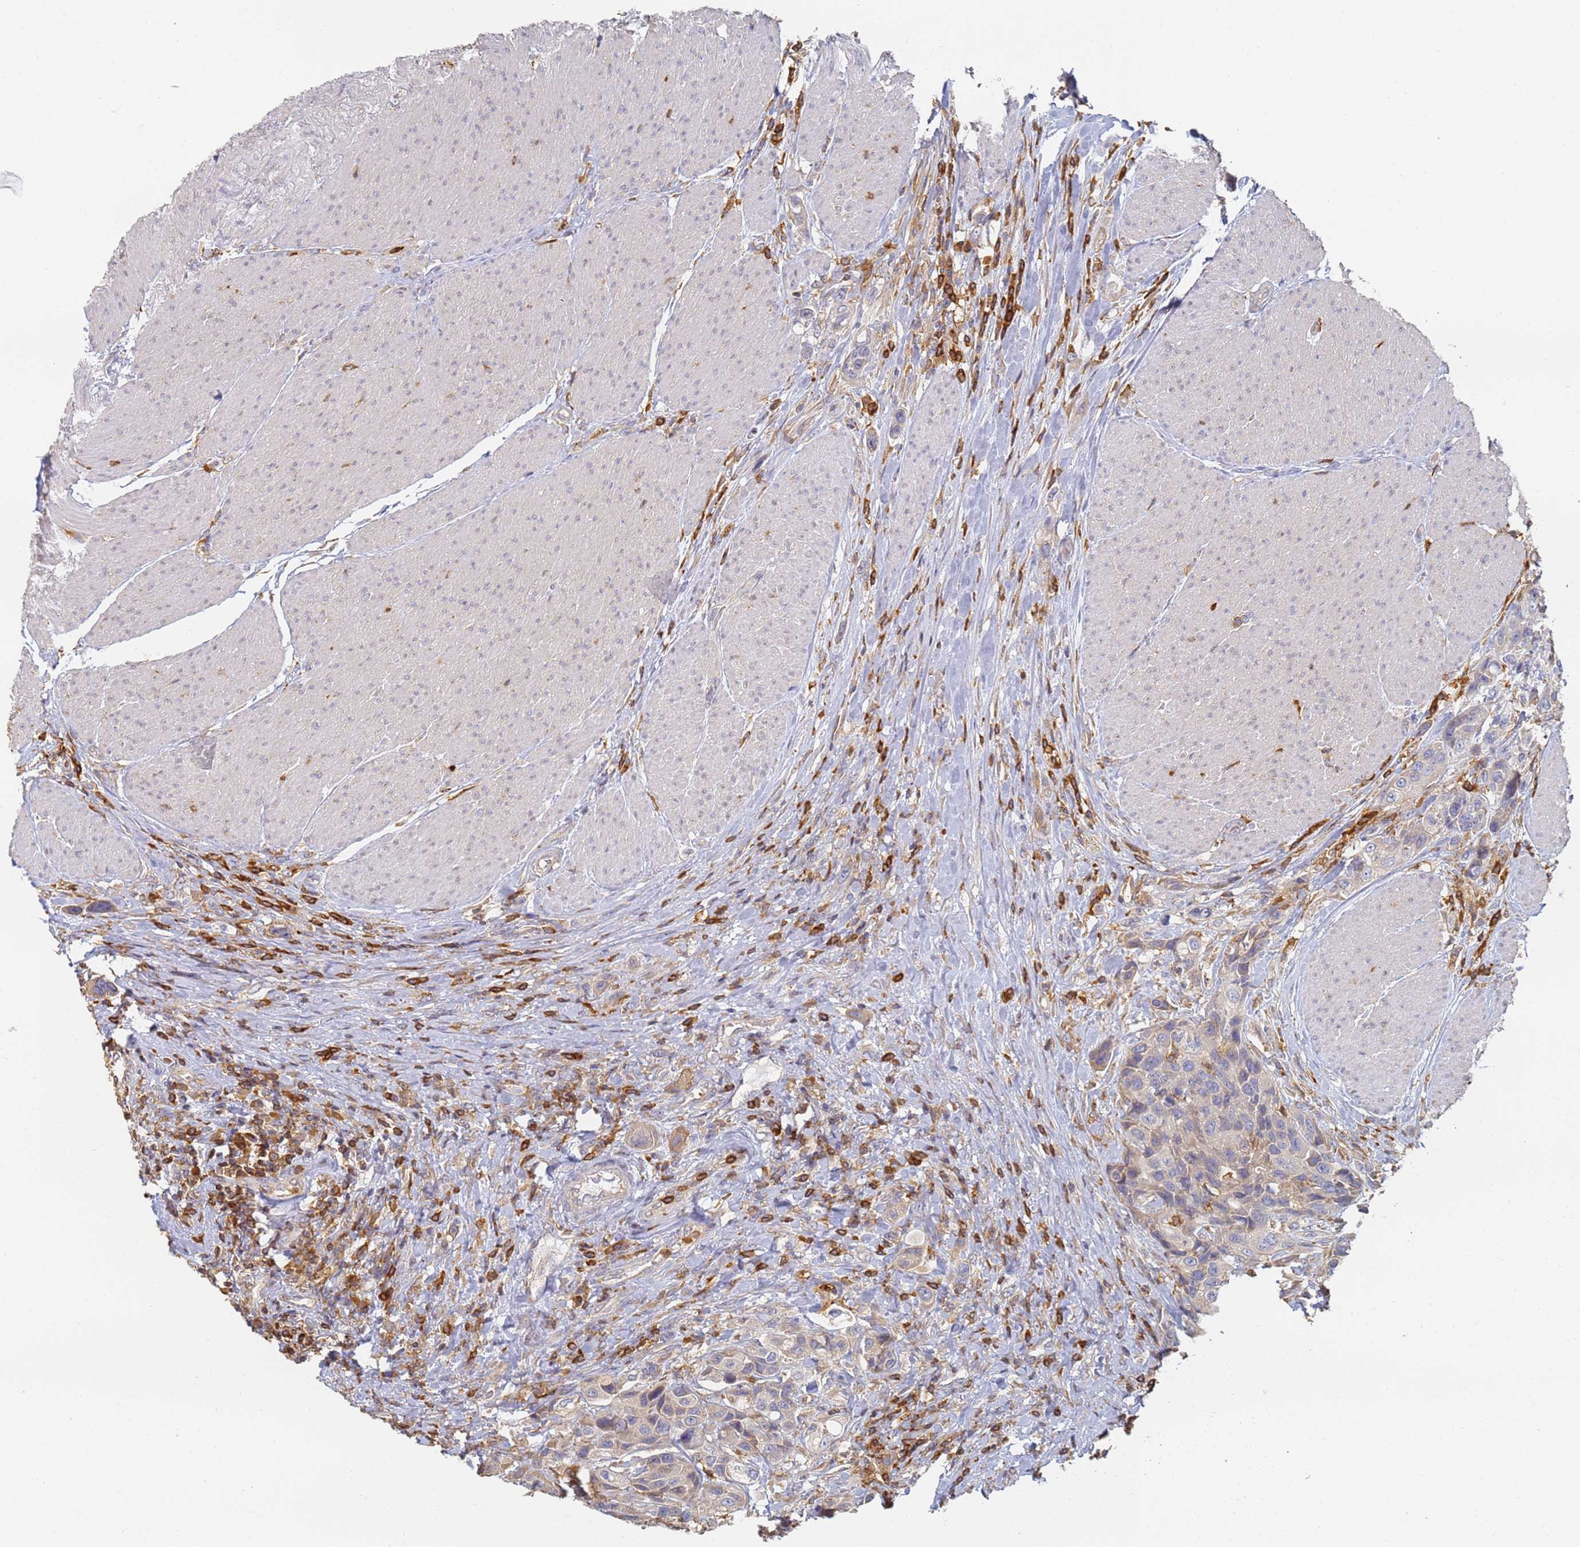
{"staining": {"intensity": "negative", "quantity": "none", "location": "none"}, "tissue": "urothelial cancer", "cell_type": "Tumor cells", "image_type": "cancer", "snomed": [{"axis": "morphology", "description": "Urothelial carcinoma, High grade"}, {"axis": "topography", "description": "Urinary bladder"}], "caption": "A histopathology image of human high-grade urothelial carcinoma is negative for staining in tumor cells.", "gene": "BIN2", "patient": {"sex": "male", "age": 50}}